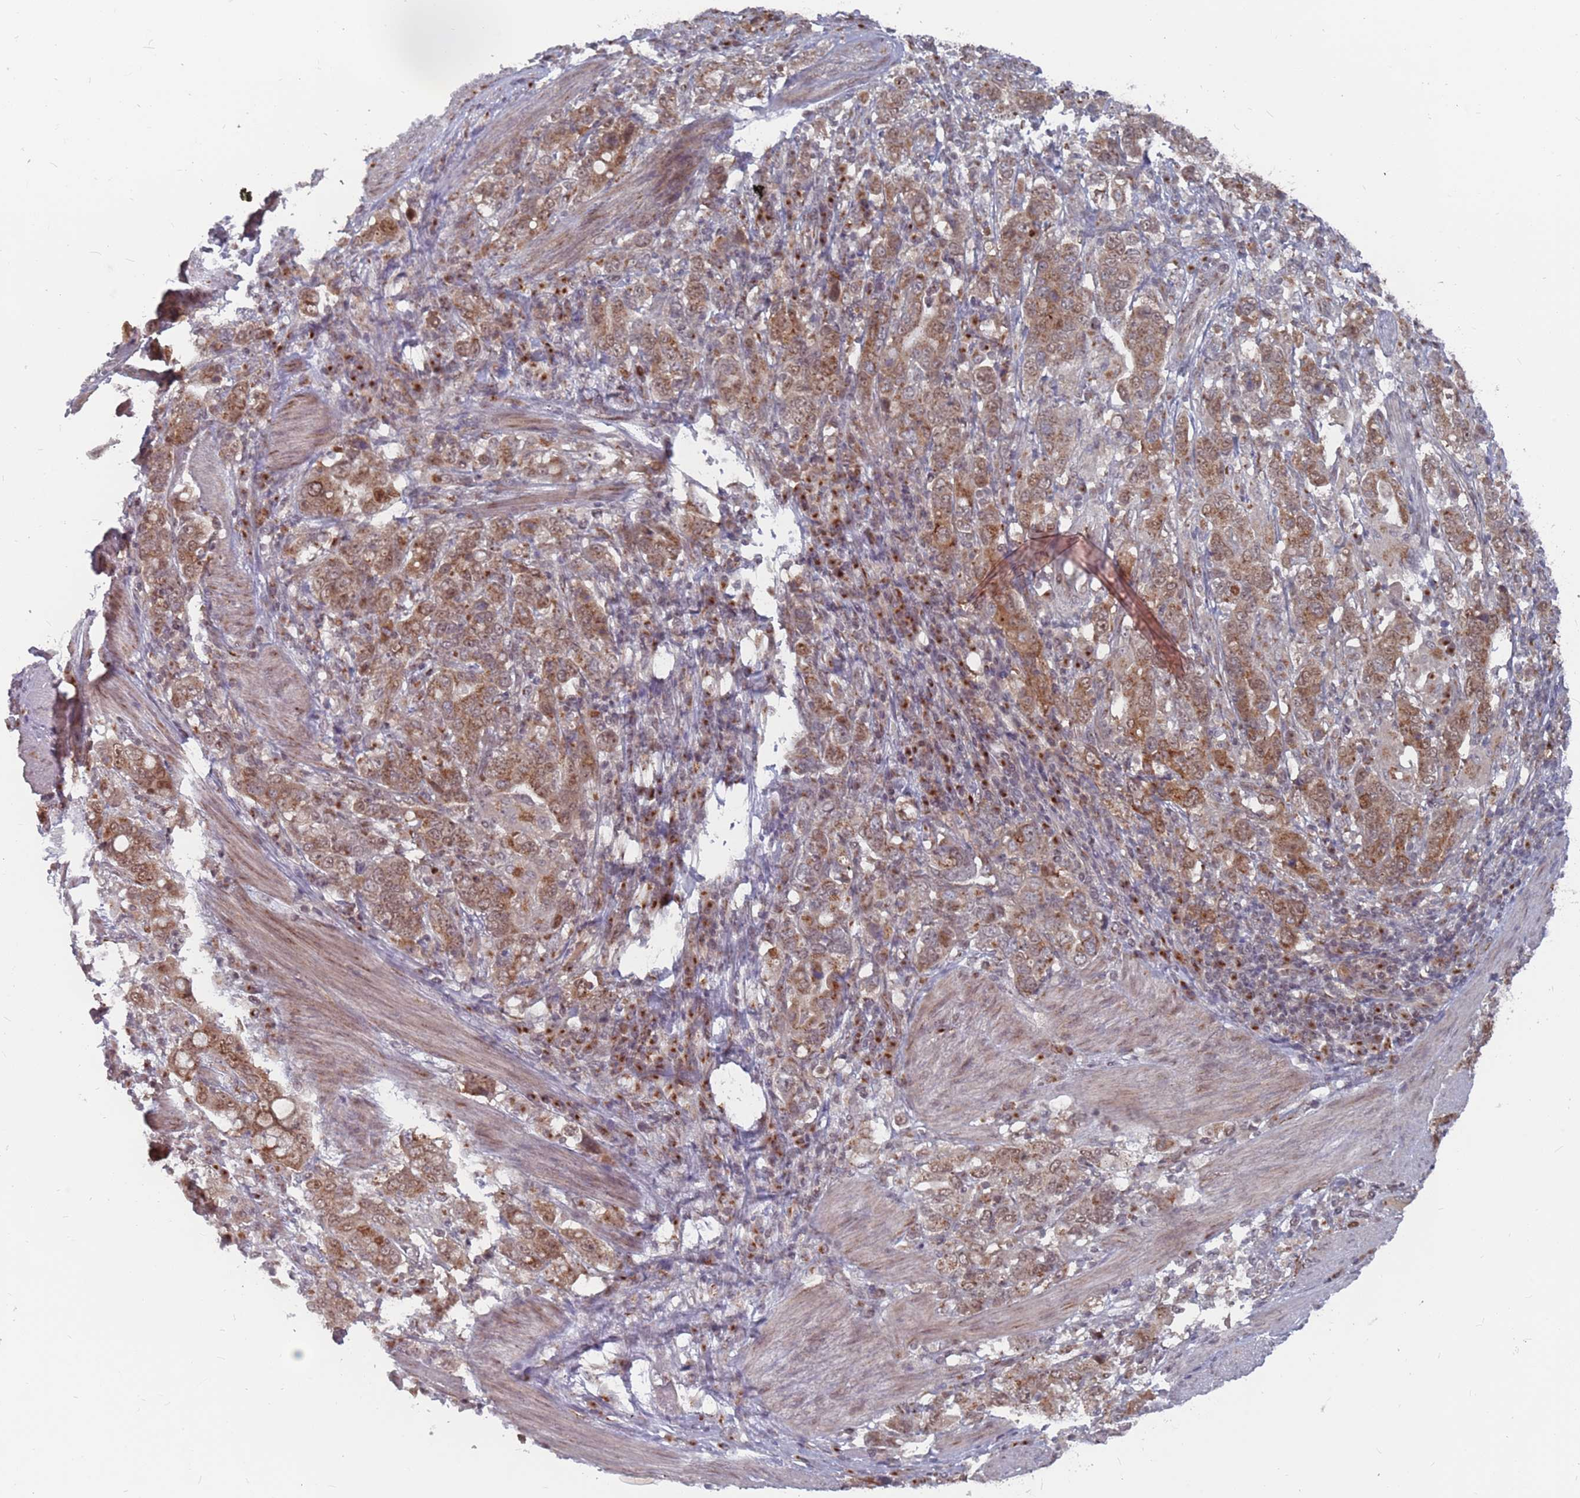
{"staining": {"intensity": "moderate", "quantity": ">75%", "location": "cytoplasmic/membranous"}, "tissue": "stomach cancer", "cell_type": "Tumor cells", "image_type": "cancer", "snomed": [{"axis": "morphology", "description": "Adenocarcinoma, NOS"}, {"axis": "topography", "description": "Stomach, upper"}, {"axis": "topography", "description": "Stomach"}], "caption": "Immunohistochemistry (IHC) of human stomach adenocarcinoma reveals medium levels of moderate cytoplasmic/membranous expression in about >75% of tumor cells. (DAB (3,3'-diaminobenzidine) IHC with brightfield microscopy, high magnification).", "gene": "FMO4", "patient": {"sex": "male", "age": 62}}